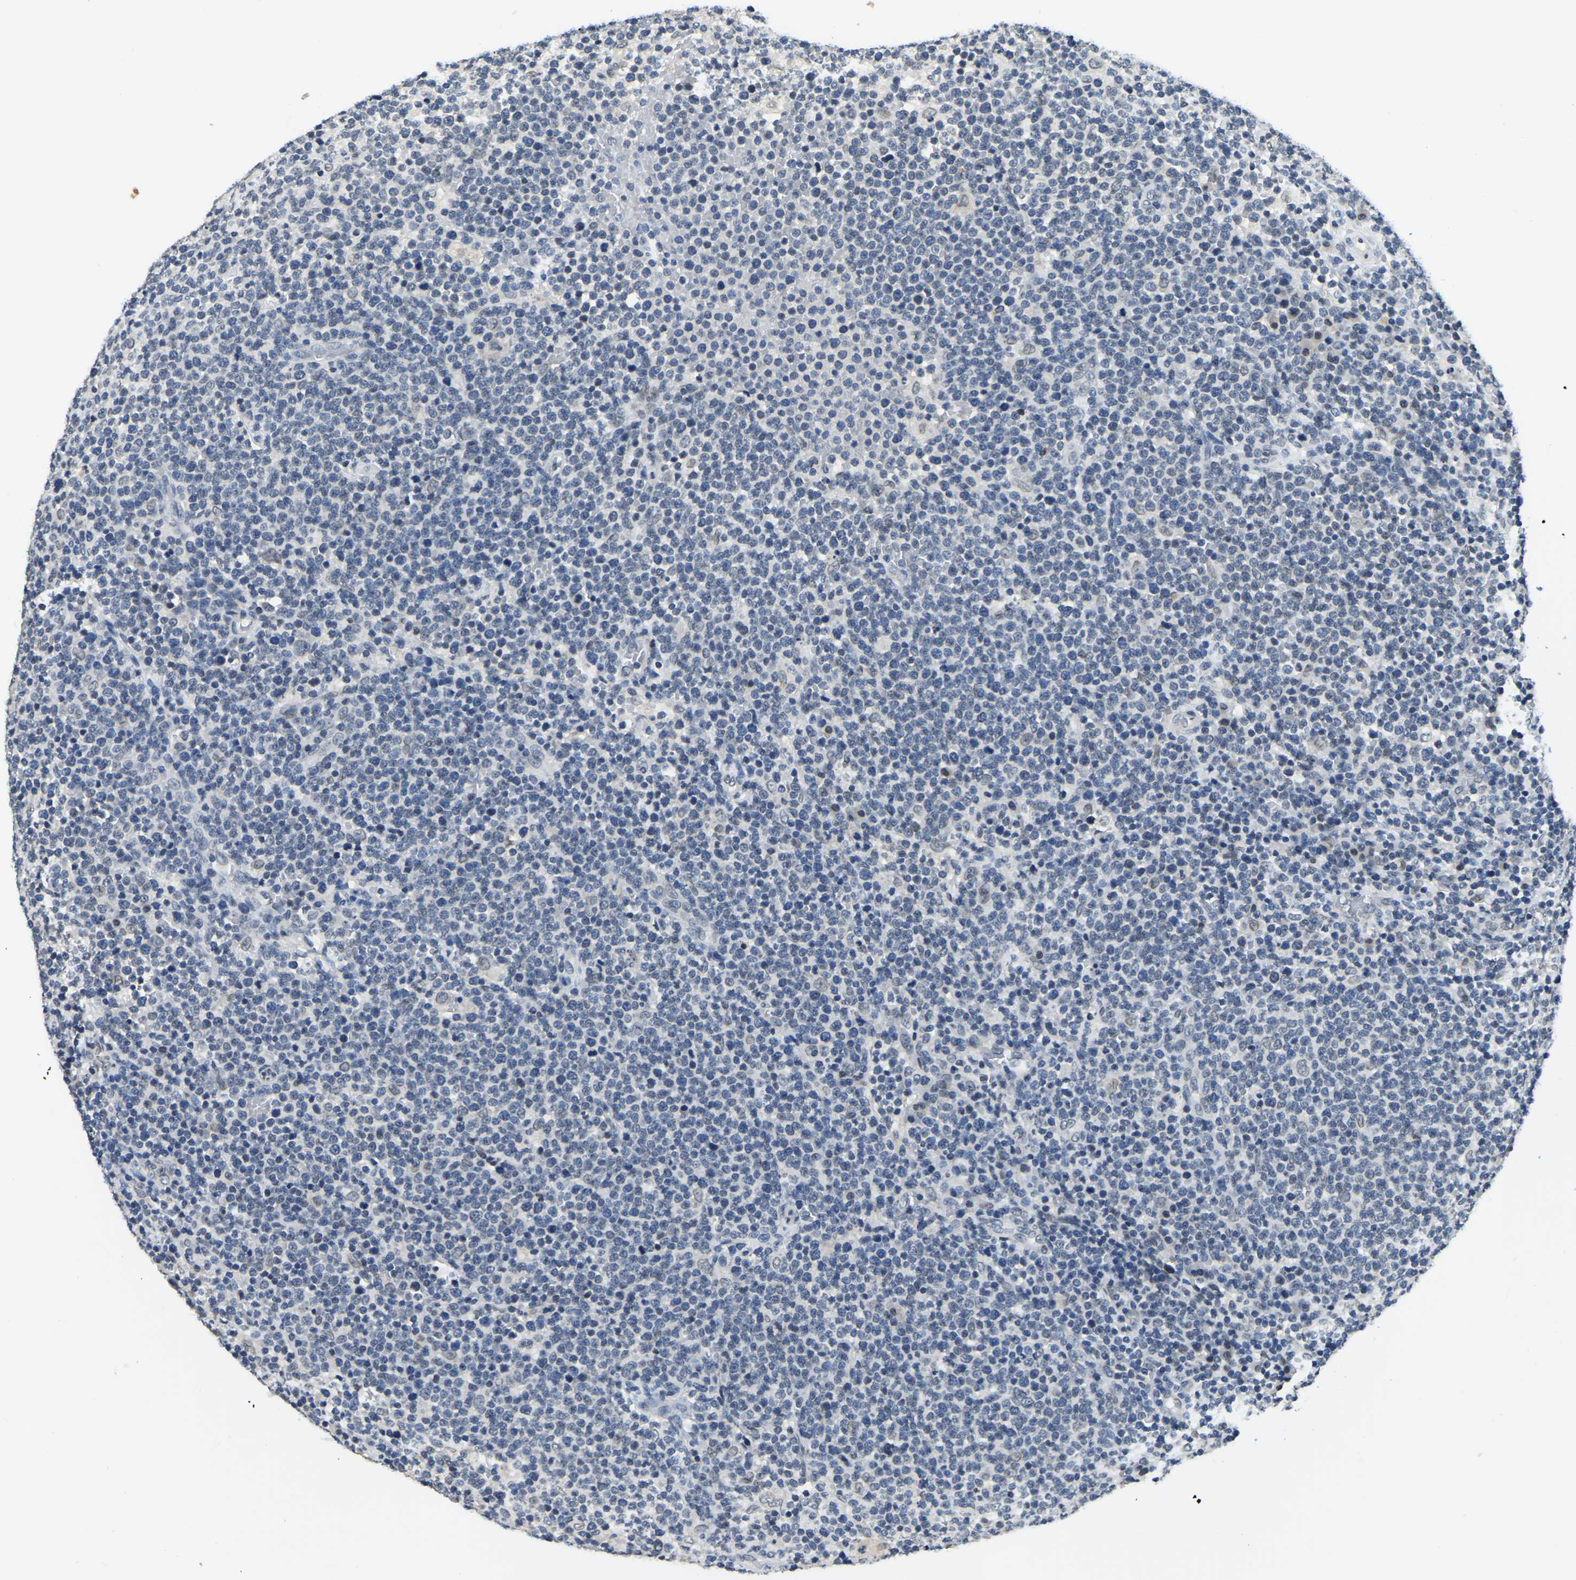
{"staining": {"intensity": "negative", "quantity": "none", "location": "none"}, "tissue": "lymphoma", "cell_type": "Tumor cells", "image_type": "cancer", "snomed": [{"axis": "morphology", "description": "Malignant lymphoma, non-Hodgkin's type, High grade"}, {"axis": "topography", "description": "Lymph node"}], "caption": "Protein analysis of lymphoma demonstrates no significant expression in tumor cells. (Brightfield microscopy of DAB (3,3'-diaminobenzidine) immunohistochemistry at high magnification).", "gene": "RANBP2", "patient": {"sex": "male", "age": 61}}